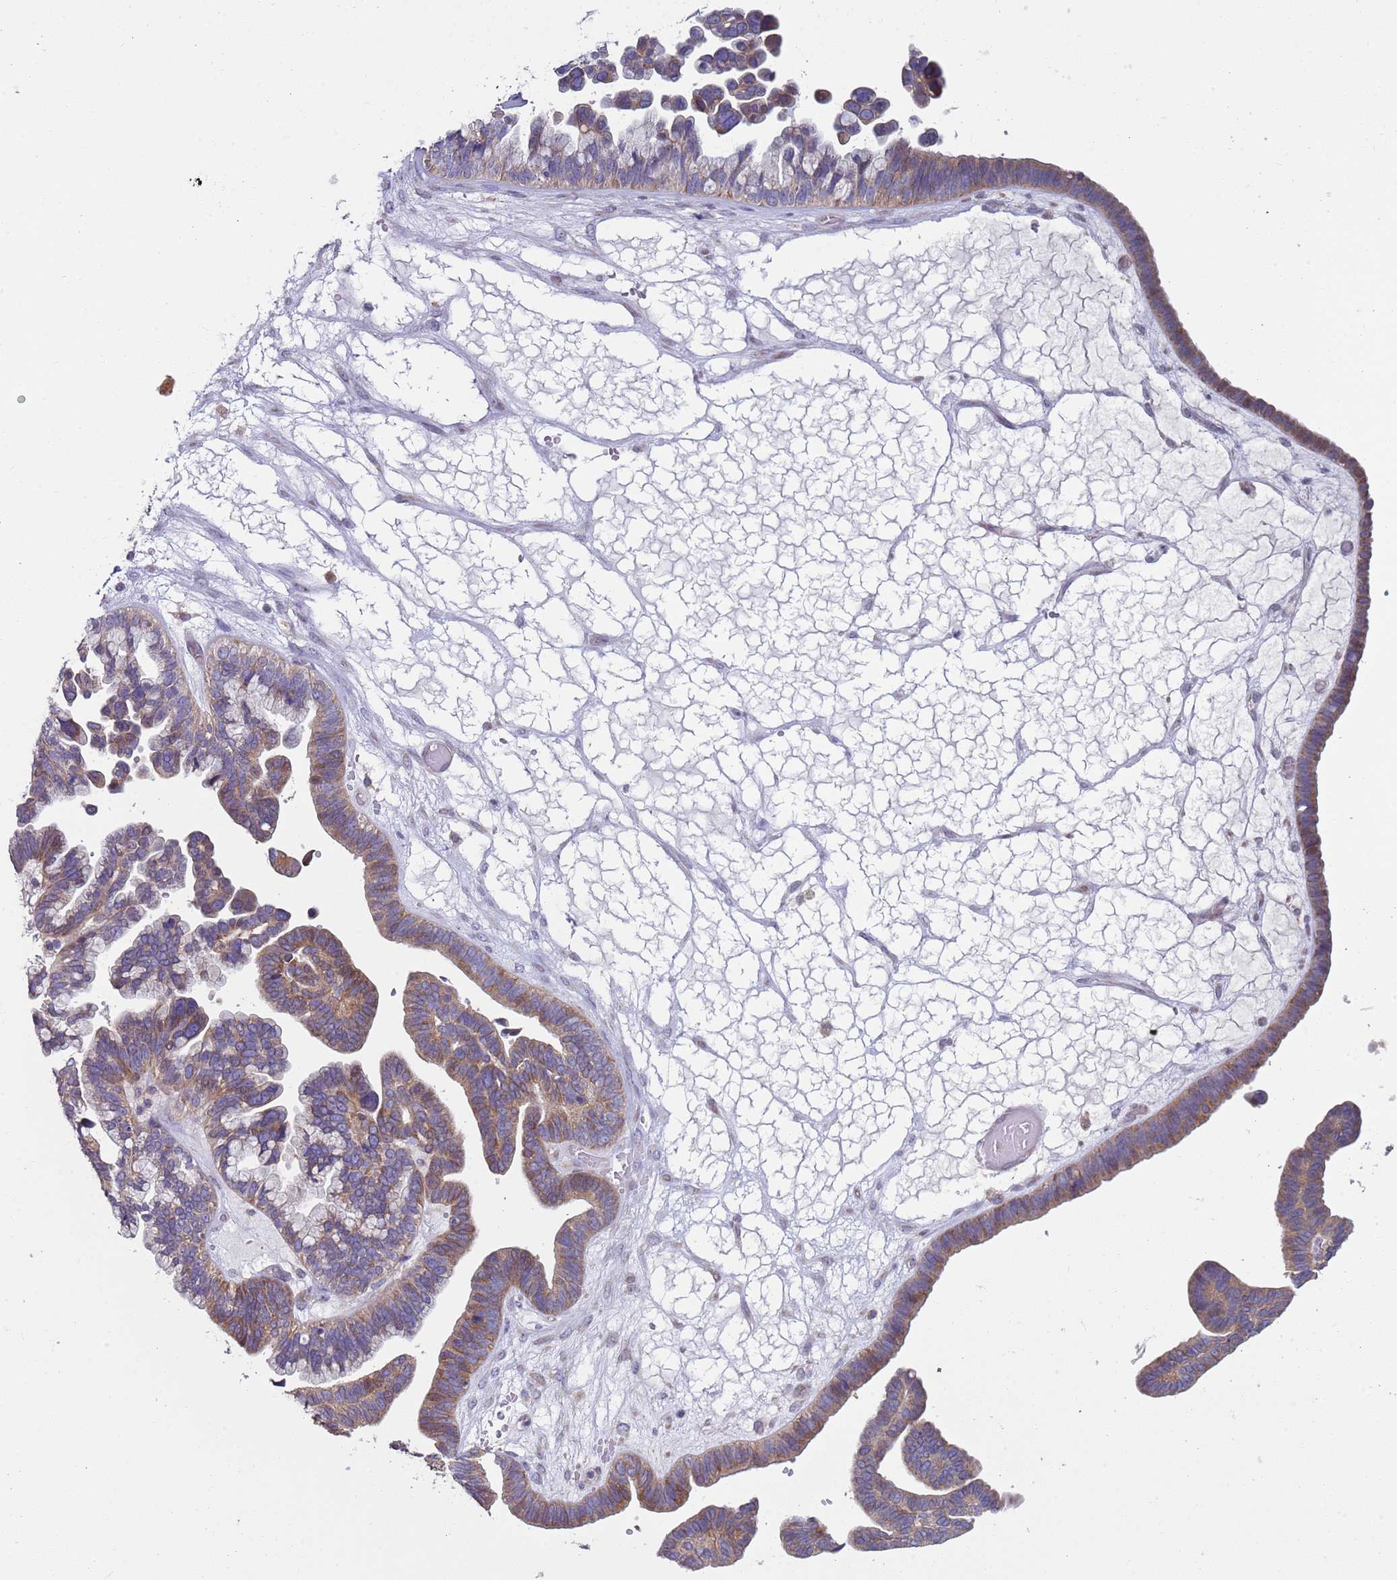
{"staining": {"intensity": "moderate", "quantity": "25%-75%", "location": "cytoplasmic/membranous"}, "tissue": "ovarian cancer", "cell_type": "Tumor cells", "image_type": "cancer", "snomed": [{"axis": "morphology", "description": "Cystadenocarcinoma, serous, NOS"}, {"axis": "topography", "description": "Ovary"}], "caption": "Protein staining by immunohistochemistry displays moderate cytoplasmic/membranous expression in approximately 25%-75% of tumor cells in ovarian cancer (serous cystadenocarcinoma). (DAB (3,3'-diaminobenzidine) IHC with brightfield microscopy, high magnification).", "gene": "DIP2B", "patient": {"sex": "female", "age": 56}}